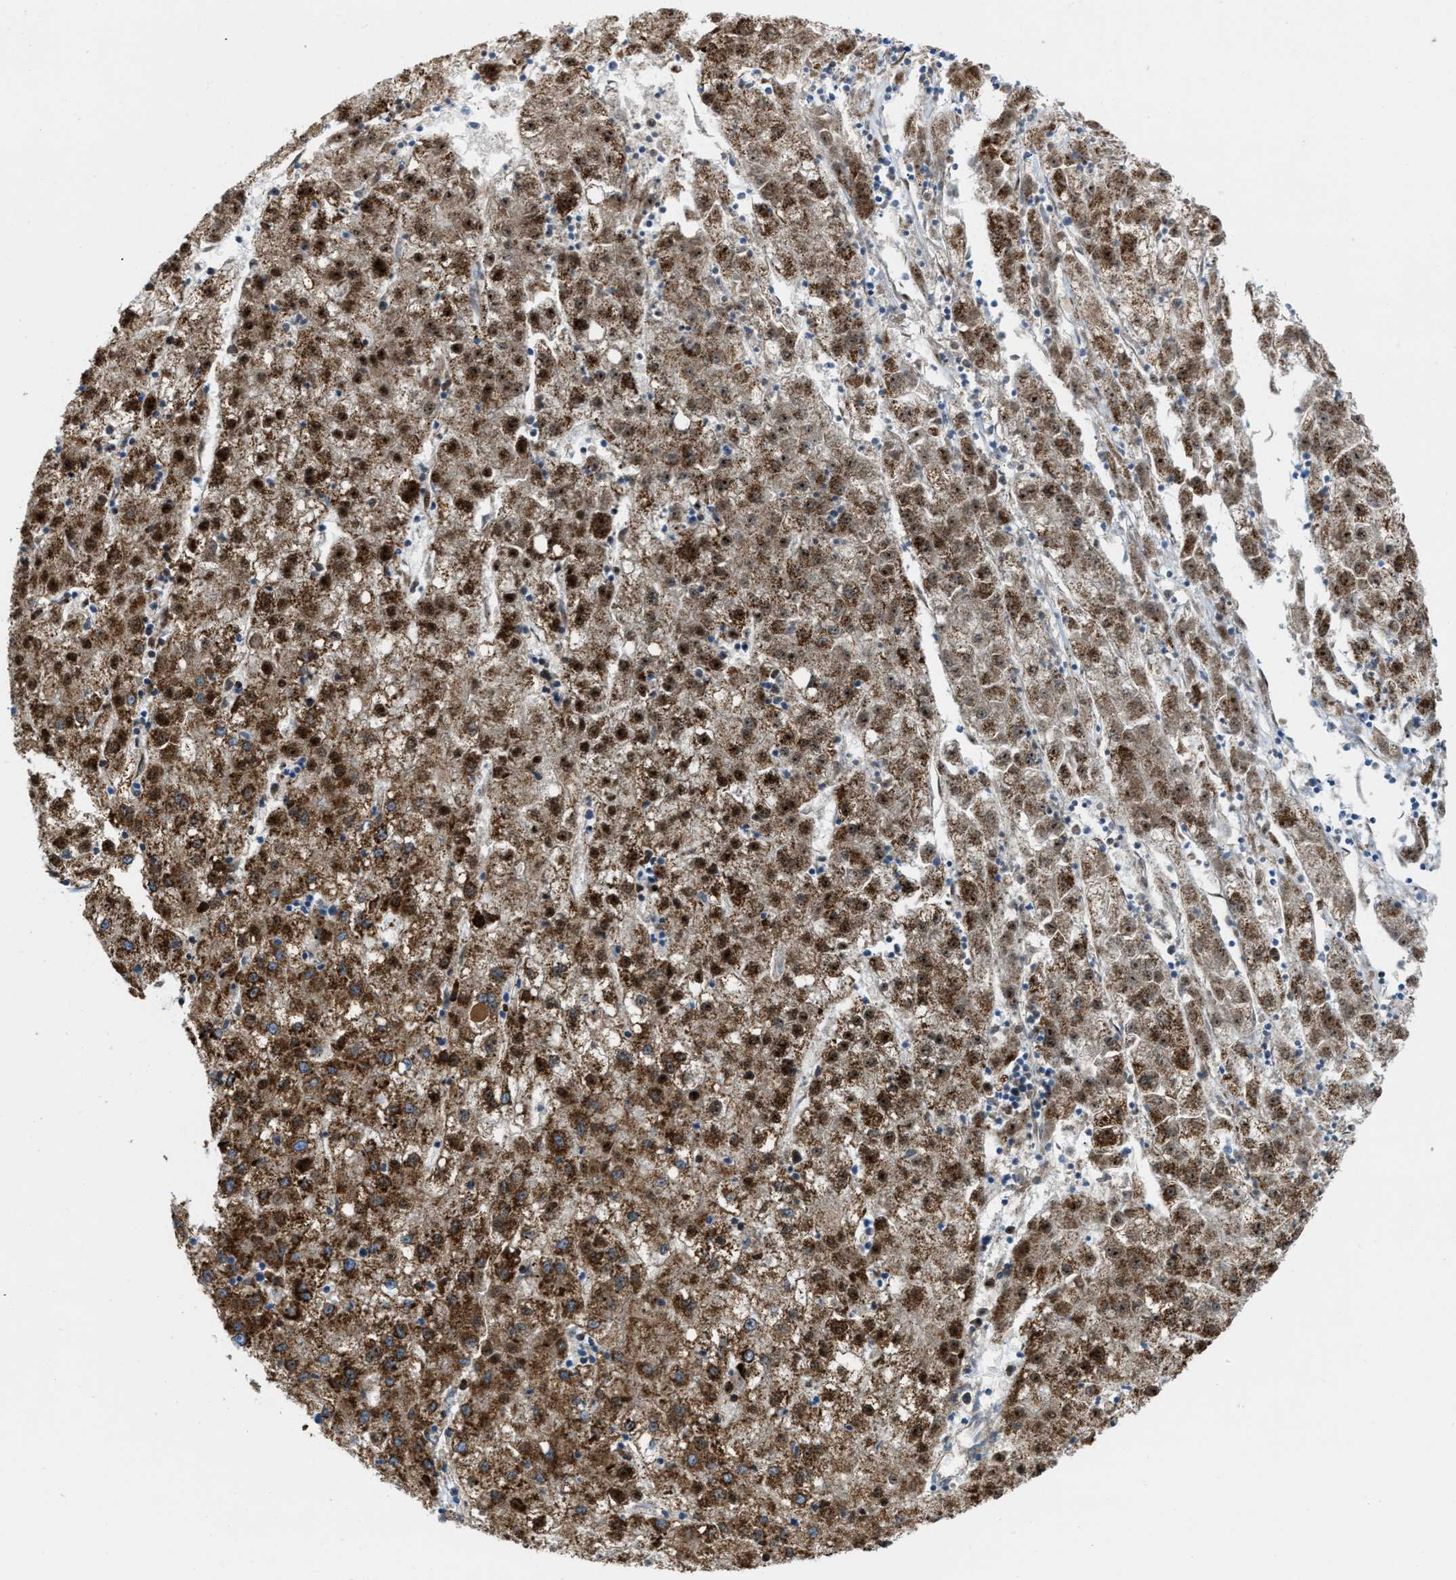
{"staining": {"intensity": "strong", "quantity": ">75%", "location": "cytoplasmic/membranous"}, "tissue": "liver cancer", "cell_type": "Tumor cells", "image_type": "cancer", "snomed": [{"axis": "morphology", "description": "Carcinoma, Hepatocellular, NOS"}, {"axis": "topography", "description": "Liver"}], "caption": "Immunohistochemical staining of liver hepatocellular carcinoma shows high levels of strong cytoplasmic/membranous expression in about >75% of tumor cells.", "gene": "JADE1", "patient": {"sex": "male", "age": 72}}